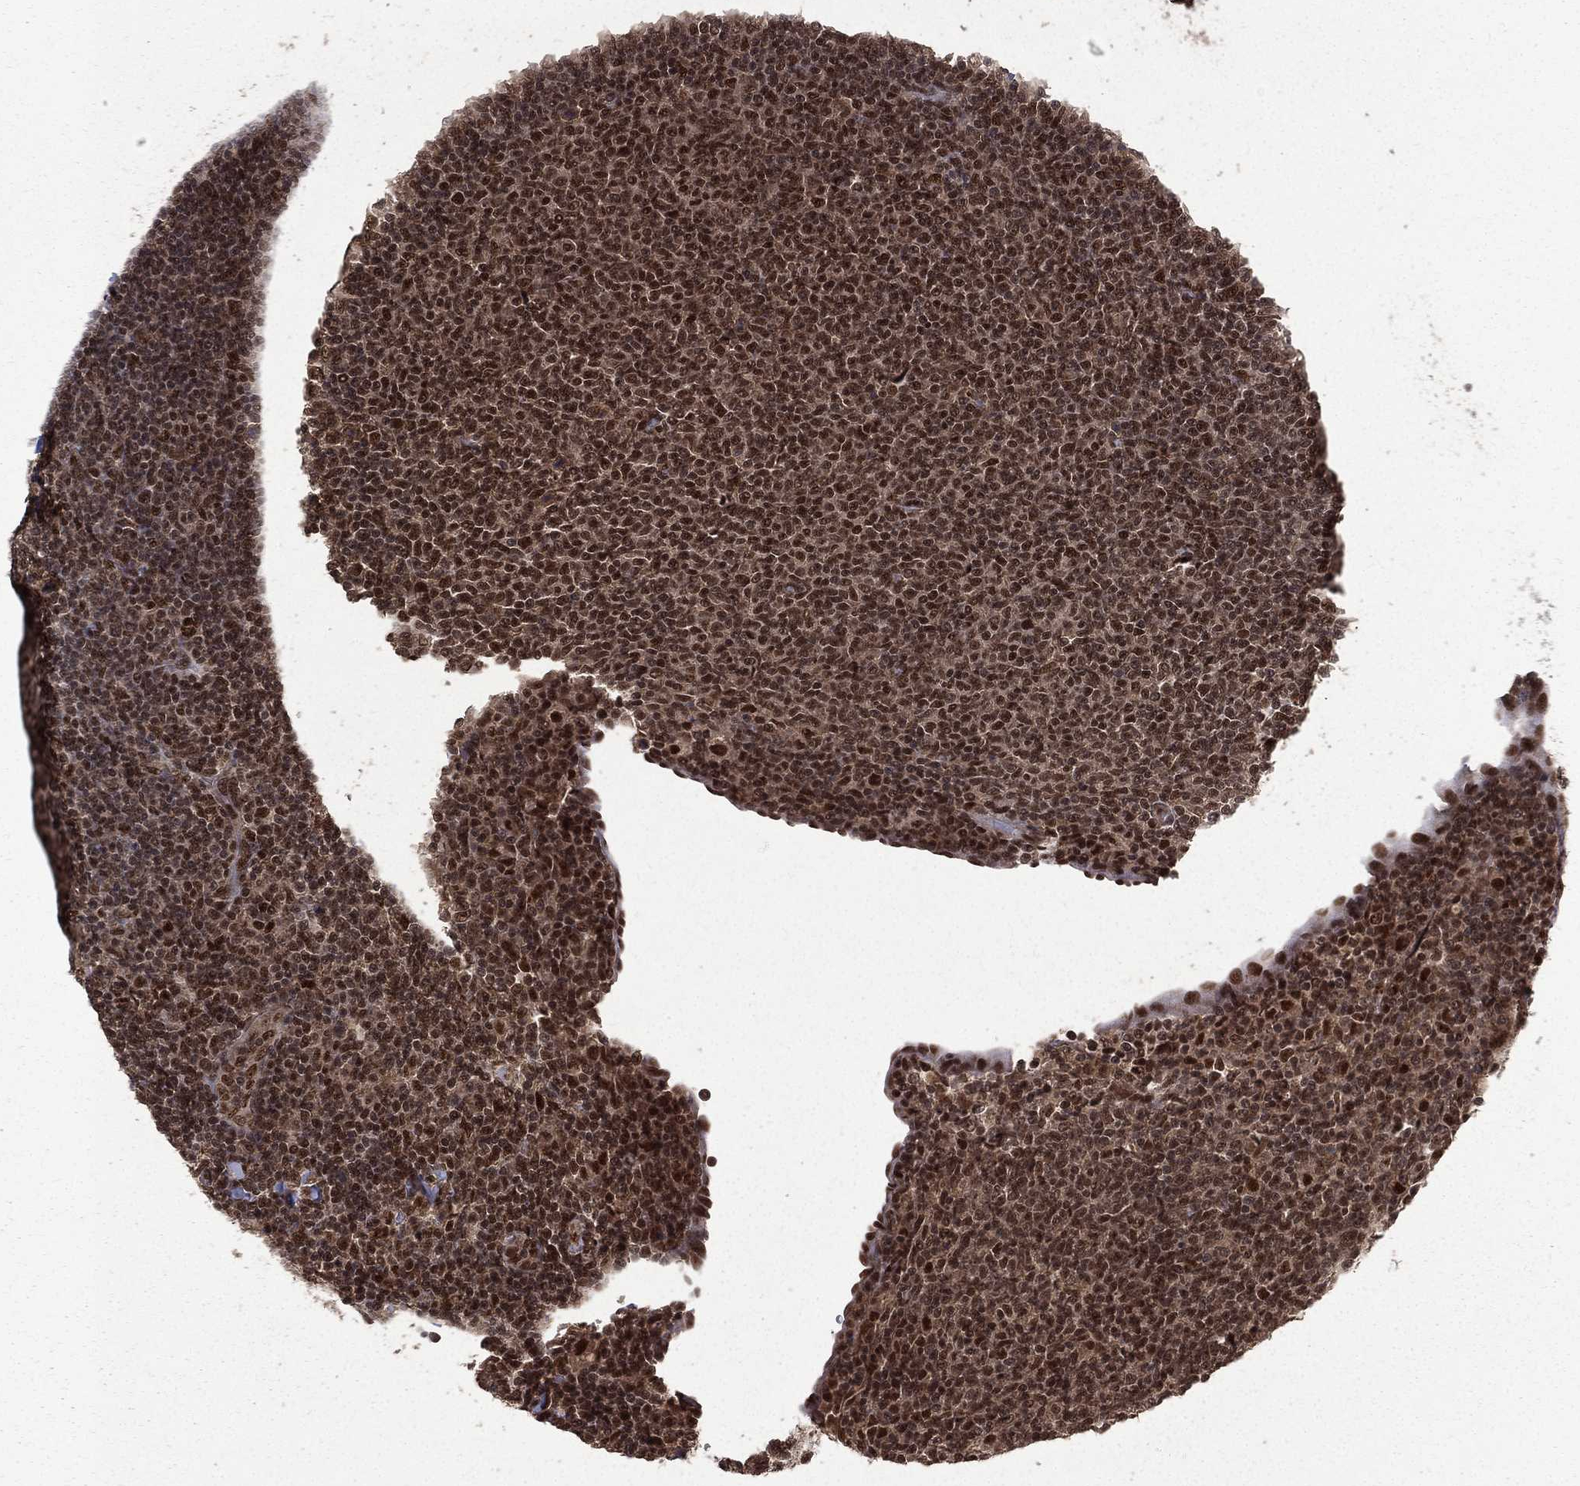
{"staining": {"intensity": "strong", "quantity": "25%-75%", "location": "nuclear"}, "tissue": "lymphoma", "cell_type": "Tumor cells", "image_type": "cancer", "snomed": [{"axis": "morphology", "description": "Malignant lymphoma, non-Hodgkin's type, Low grade"}, {"axis": "topography", "description": "Lymph node"}], "caption": "Tumor cells demonstrate high levels of strong nuclear positivity in about 25%-75% of cells in human lymphoma. The staining is performed using DAB (3,3'-diaminobenzidine) brown chromogen to label protein expression. The nuclei are counter-stained blue using hematoxylin.", "gene": "JMJD6", "patient": {"sex": "male", "age": 52}}